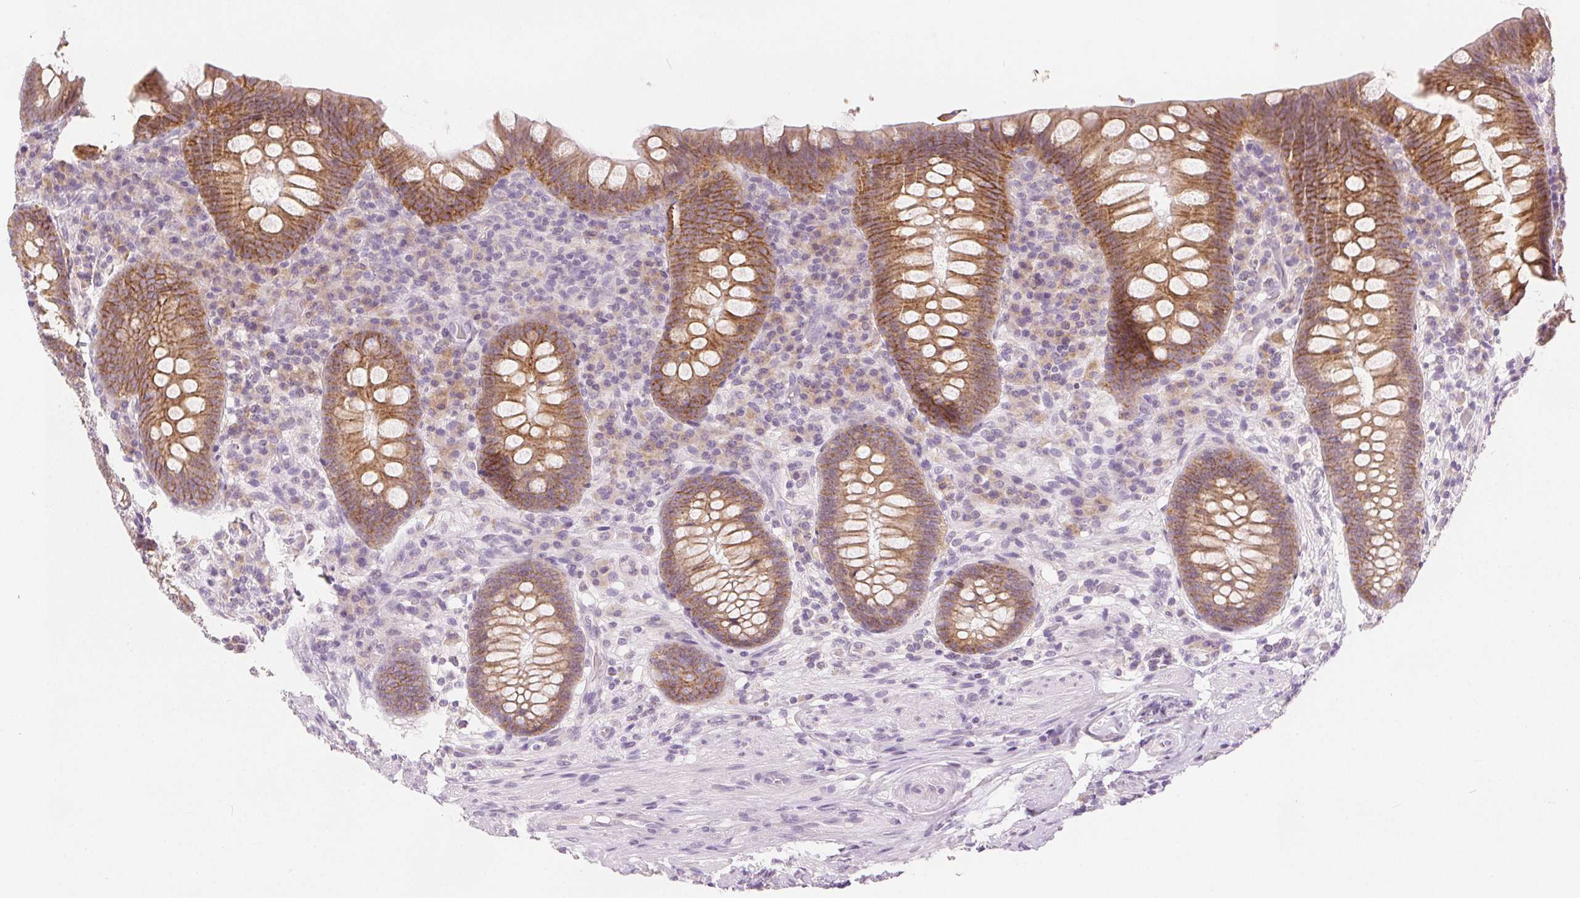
{"staining": {"intensity": "moderate", "quantity": ">75%", "location": "cytoplasmic/membranous"}, "tissue": "appendix", "cell_type": "Glandular cells", "image_type": "normal", "snomed": [{"axis": "morphology", "description": "Normal tissue, NOS"}, {"axis": "topography", "description": "Appendix"}], "caption": "Protein expression analysis of benign appendix reveals moderate cytoplasmic/membranous expression in about >75% of glandular cells.", "gene": "CA12", "patient": {"sex": "male", "age": 71}}